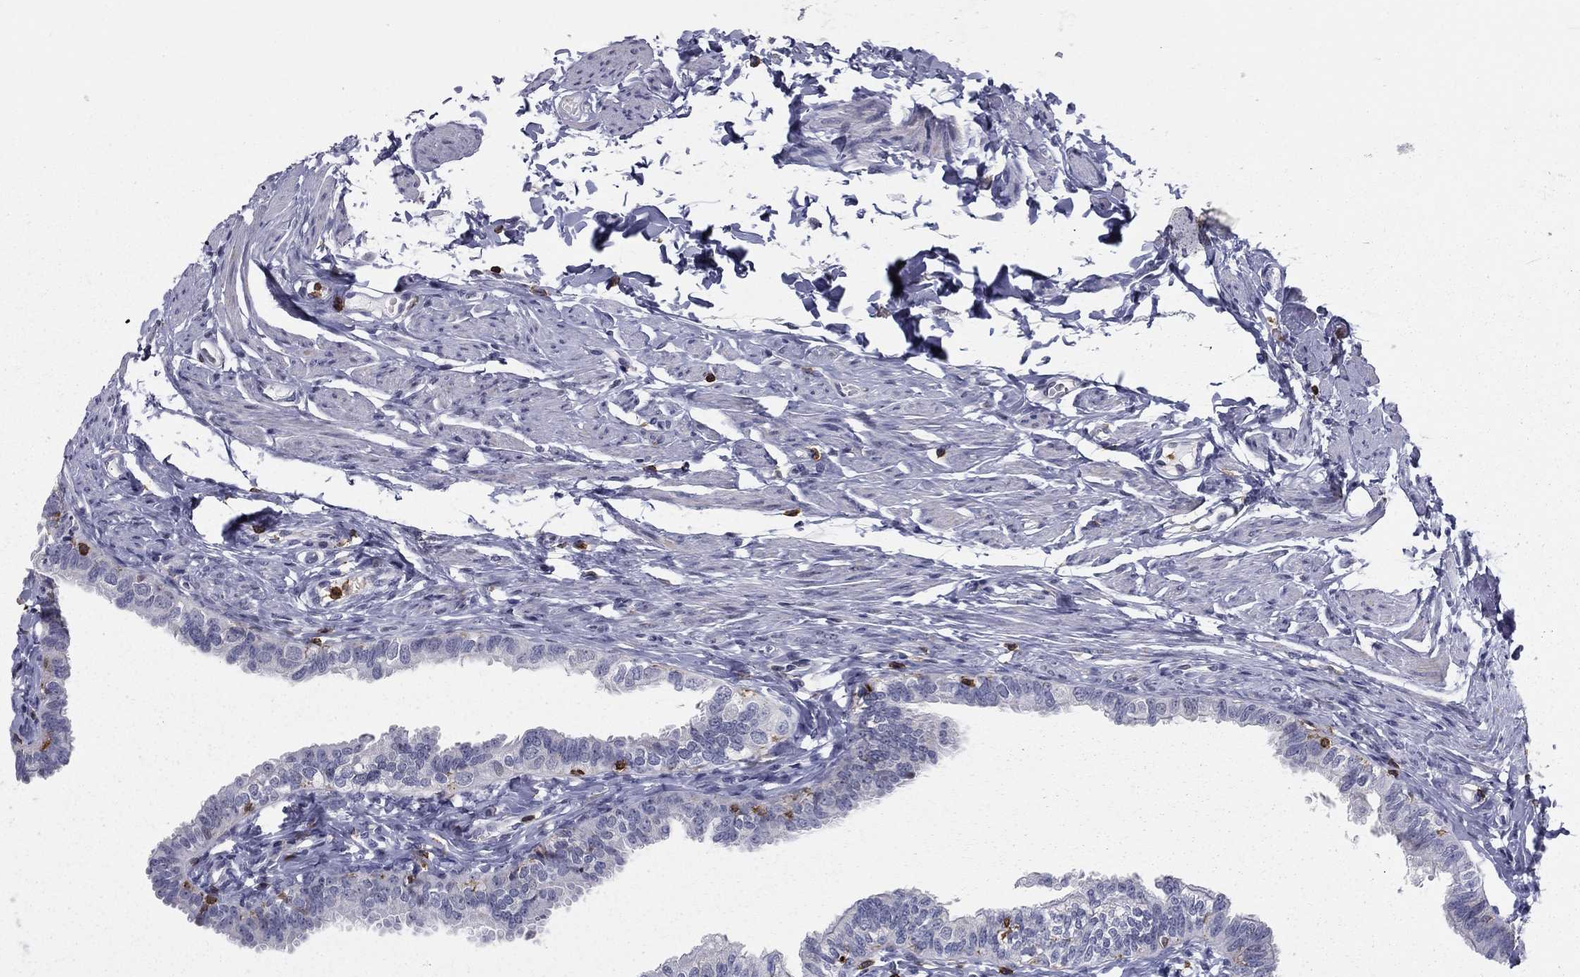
{"staining": {"intensity": "negative", "quantity": "none", "location": "none"}, "tissue": "fallopian tube", "cell_type": "Glandular cells", "image_type": "normal", "snomed": [{"axis": "morphology", "description": "Normal tissue, NOS"}, {"axis": "topography", "description": "Fallopian tube"}], "caption": "Immunohistochemistry image of normal fallopian tube: human fallopian tube stained with DAB (3,3'-diaminobenzidine) exhibits no significant protein expression in glandular cells.", "gene": "ARHGAP27", "patient": {"sex": "female", "age": 54}}